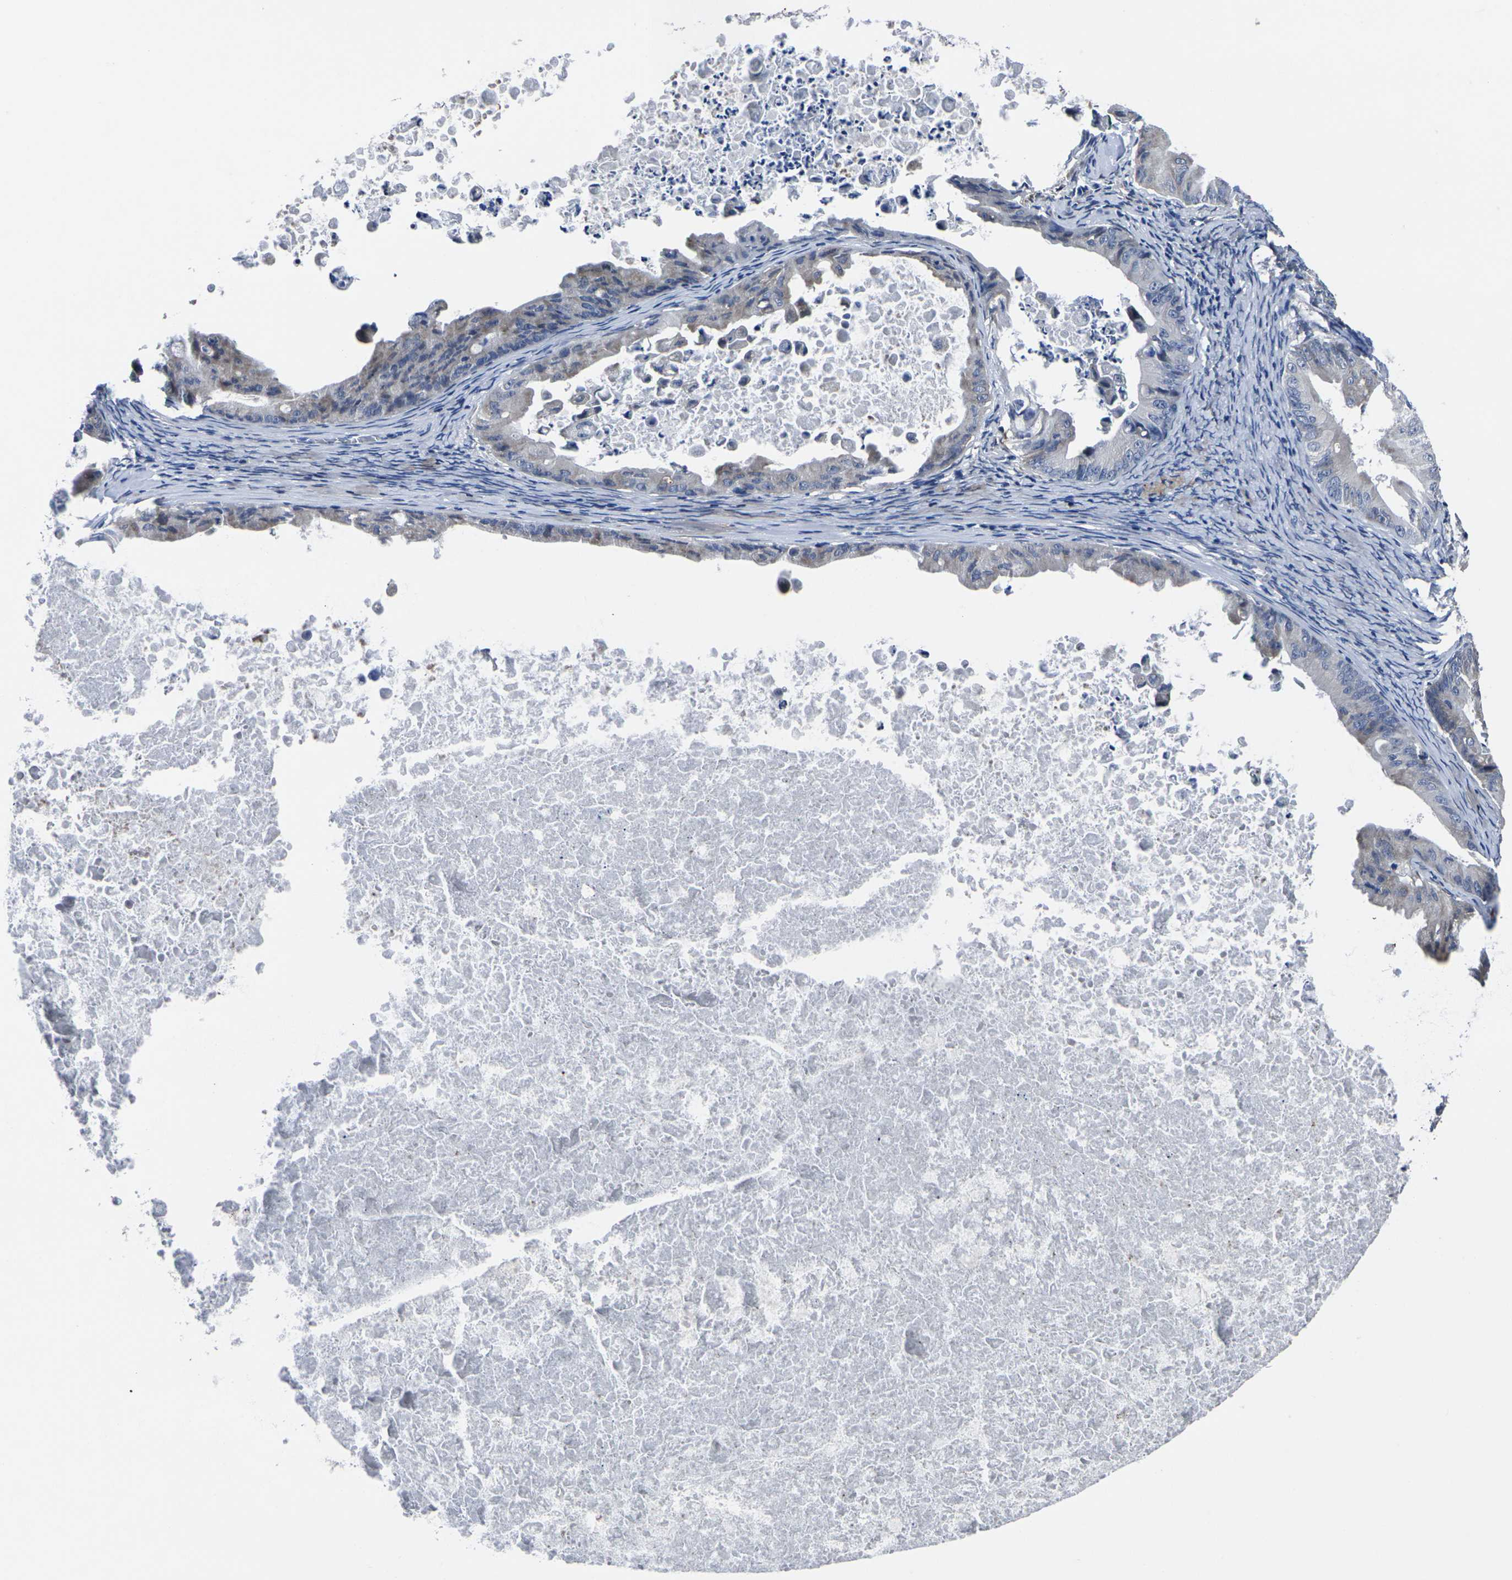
{"staining": {"intensity": "negative", "quantity": "none", "location": "none"}, "tissue": "ovarian cancer", "cell_type": "Tumor cells", "image_type": "cancer", "snomed": [{"axis": "morphology", "description": "Cystadenocarcinoma, mucinous, NOS"}, {"axis": "topography", "description": "Ovary"}], "caption": "IHC image of neoplastic tissue: ovarian mucinous cystadenocarcinoma stained with DAB (3,3'-diaminobenzidine) demonstrates no significant protein positivity in tumor cells.", "gene": "CYP2C8", "patient": {"sex": "female", "age": 37}}